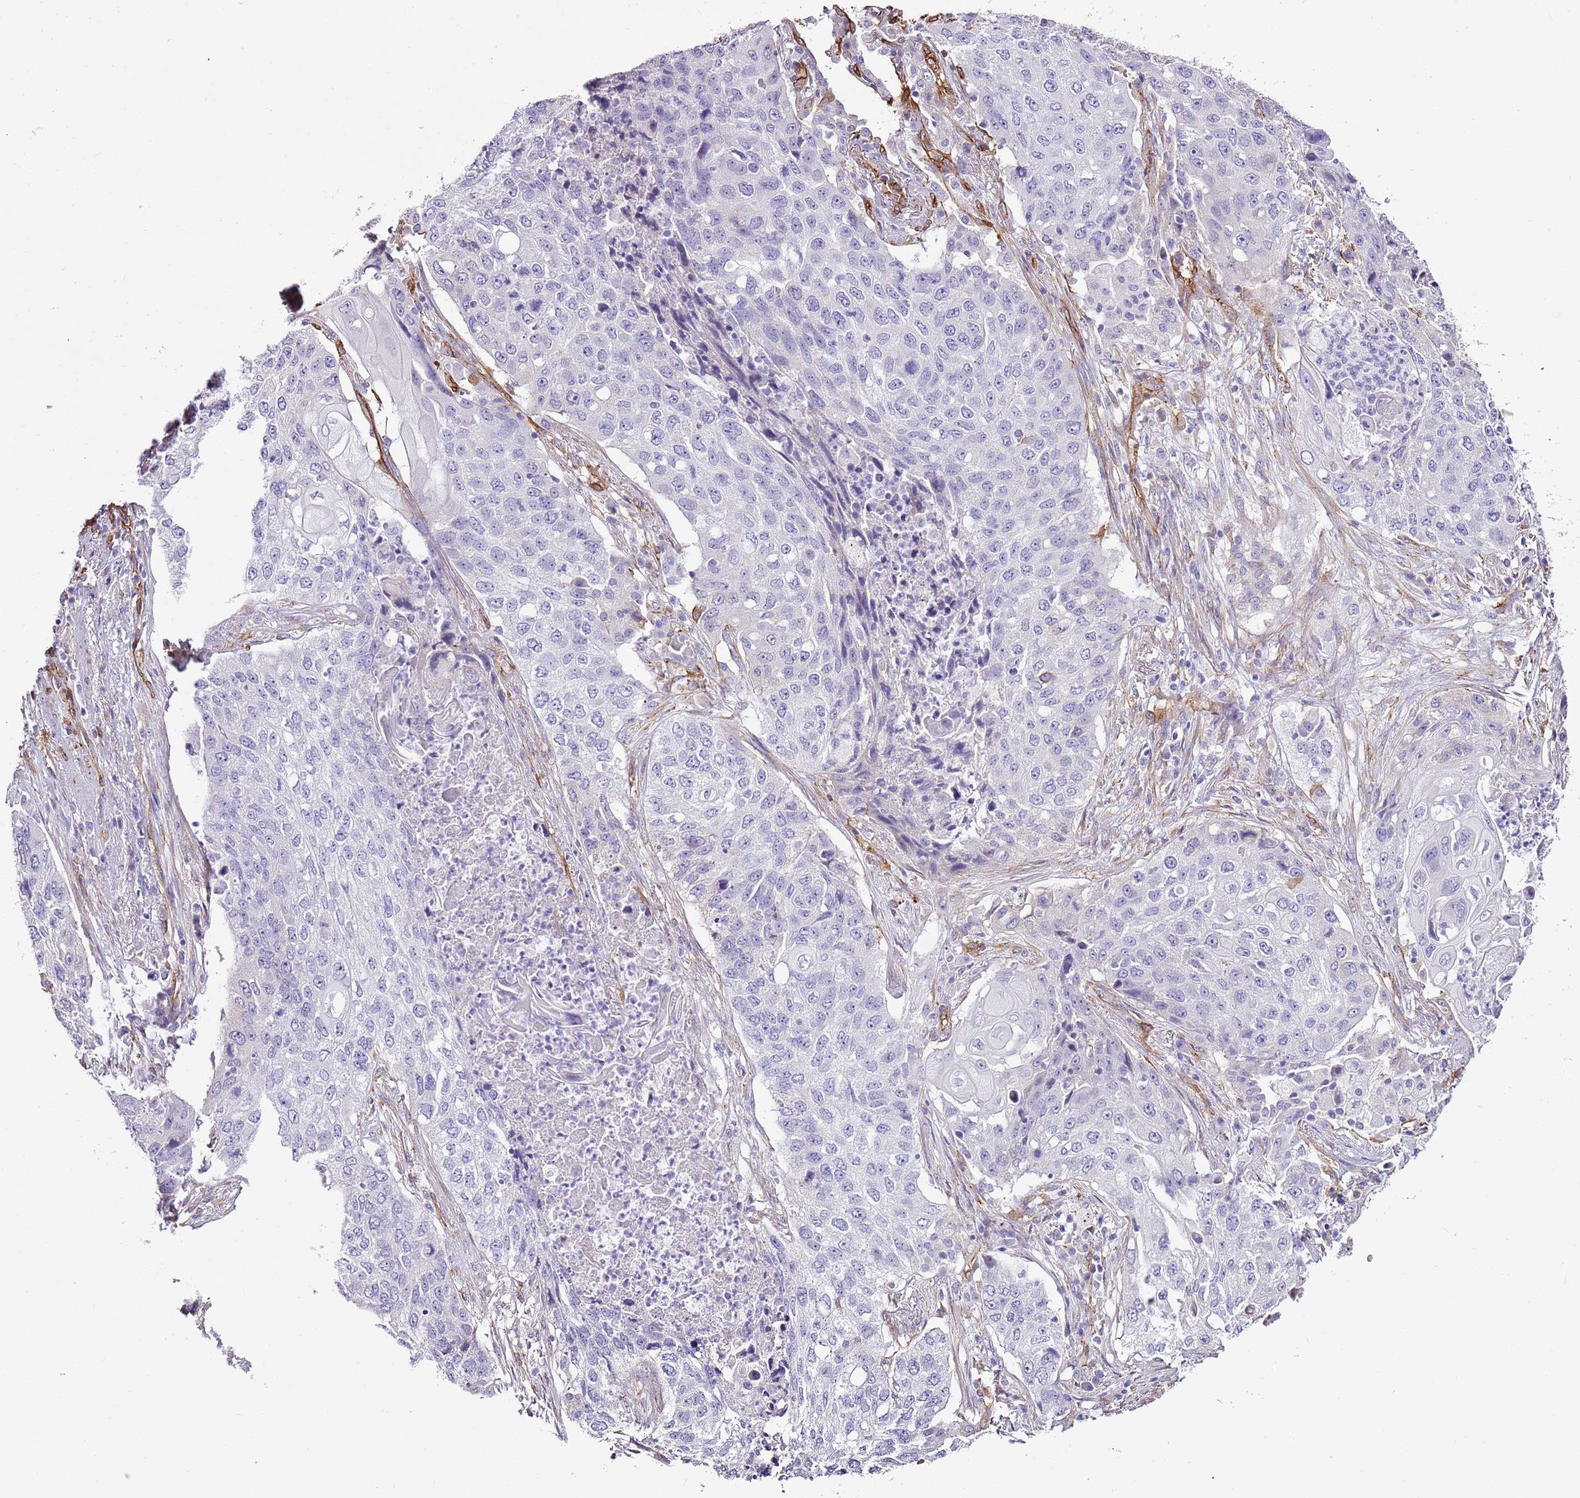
{"staining": {"intensity": "negative", "quantity": "none", "location": "none"}, "tissue": "lung cancer", "cell_type": "Tumor cells", "image_type": "cancer", "snomed": [{"axis": "morphology", "description": "Squamous cell carcinoma, NOS"}, {"axis": "topography", "description": "Lung"}], "caption": "There is no significant staining in tumor cells of squamous cell carcinoma (lung). (Brightfield microscopy of DAB IHC at high magnification).", "gene": "CTDSPL", "patient": {"sex": "female", "age": 63}}